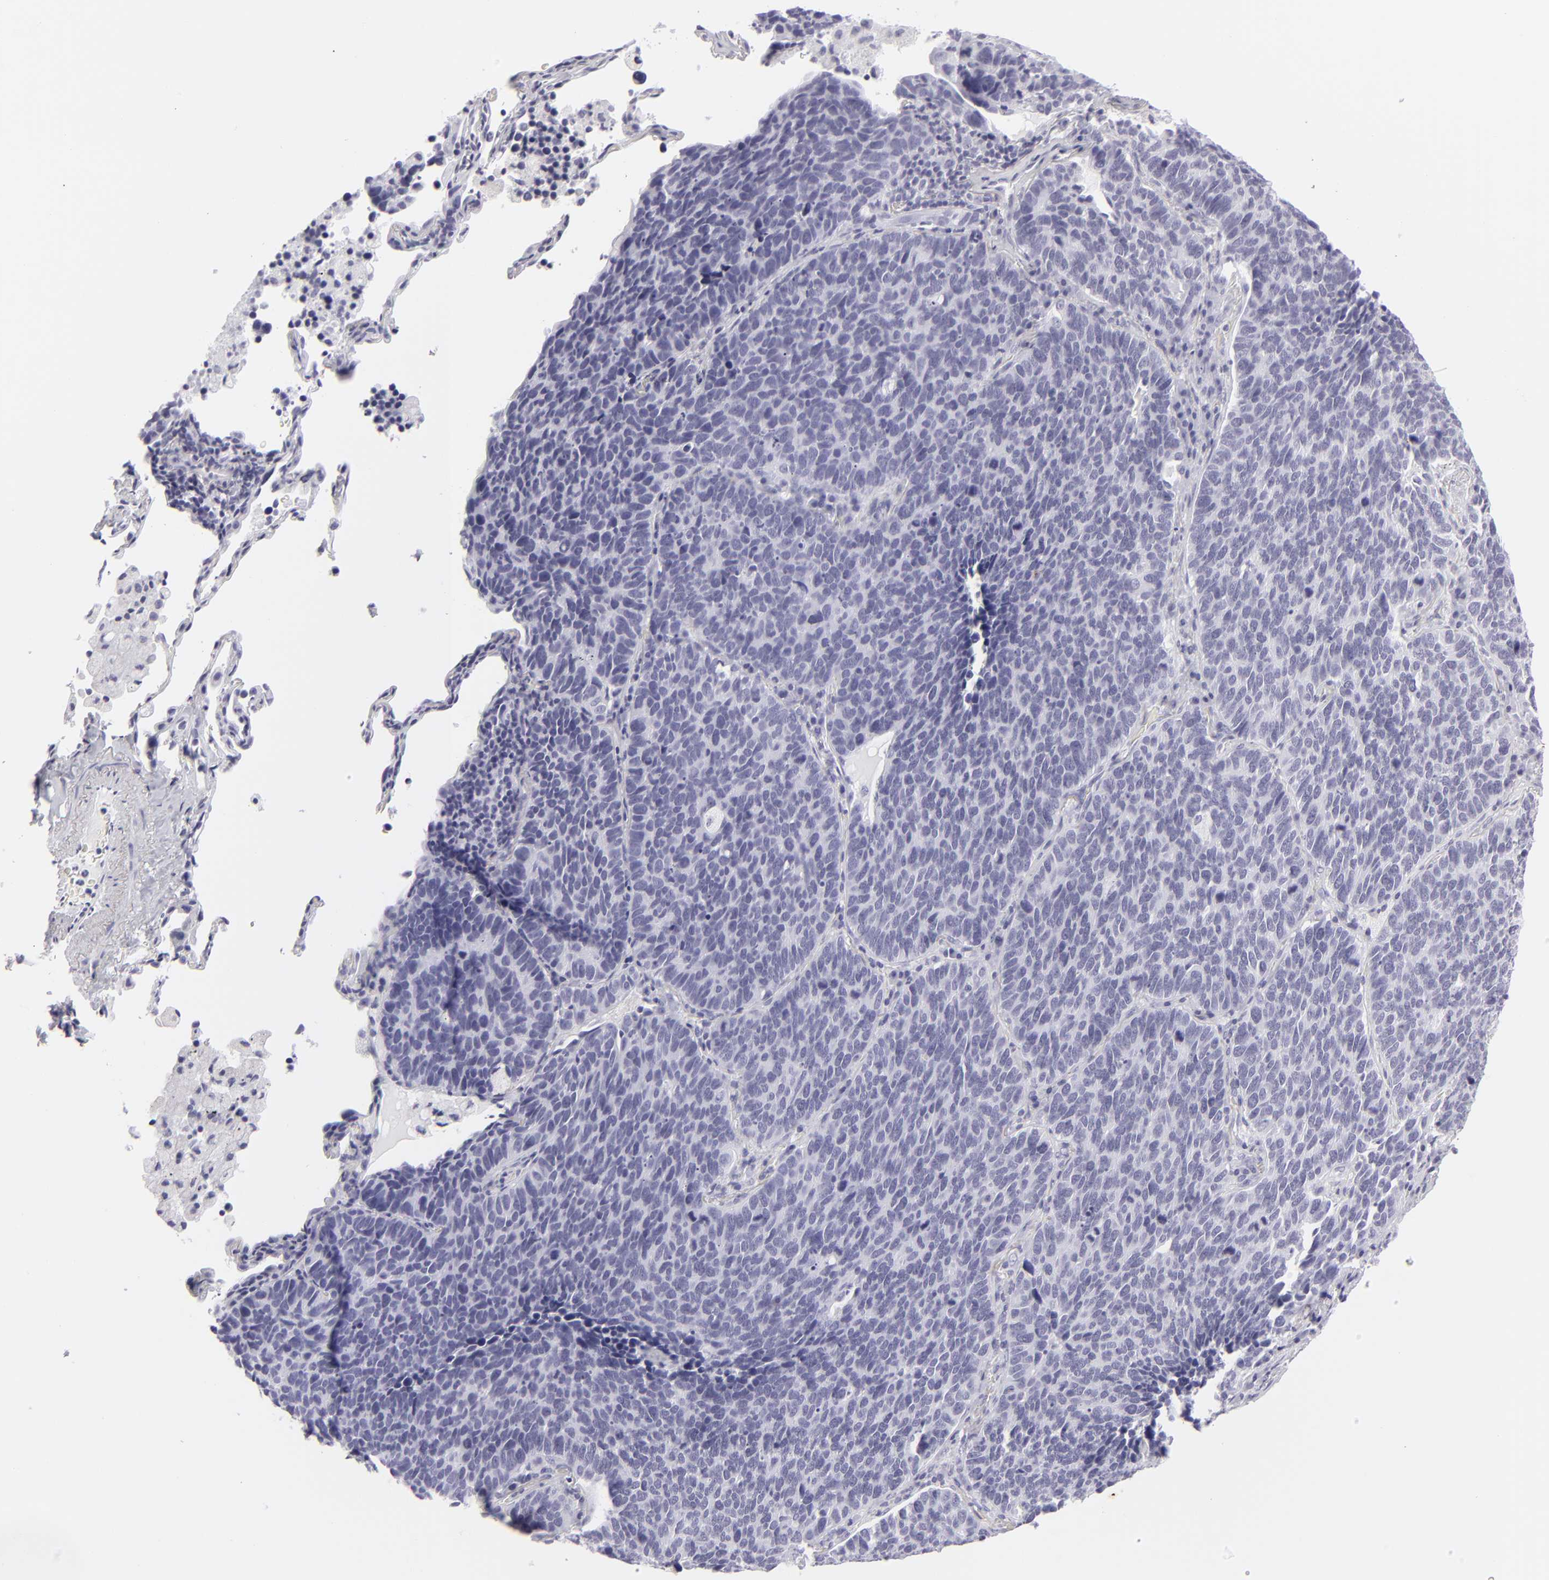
{"staining": {"intensity": "negative", "quantity": "none", "location": "none"}, "tissue": "lung cancer", "cell_type": "Tumor cells", "image_type": "cancer", "snomed": [{"axis": "morphology", "description": "Neoplasm, malignant, NOS"}, {"axis": "topography", "description": "Lung"}], "caption": "An image of lung malignant neoplasm stained for a protein demonstrates no brown staining in tumor cells. The staining was performed using DAB to visualize the protein expression in brown, while the nuclei were stained in blue with hematoxylin (Magnification: 20x).", "gene": "KRT1", "patient": {"sex": "female", "age": 75}}